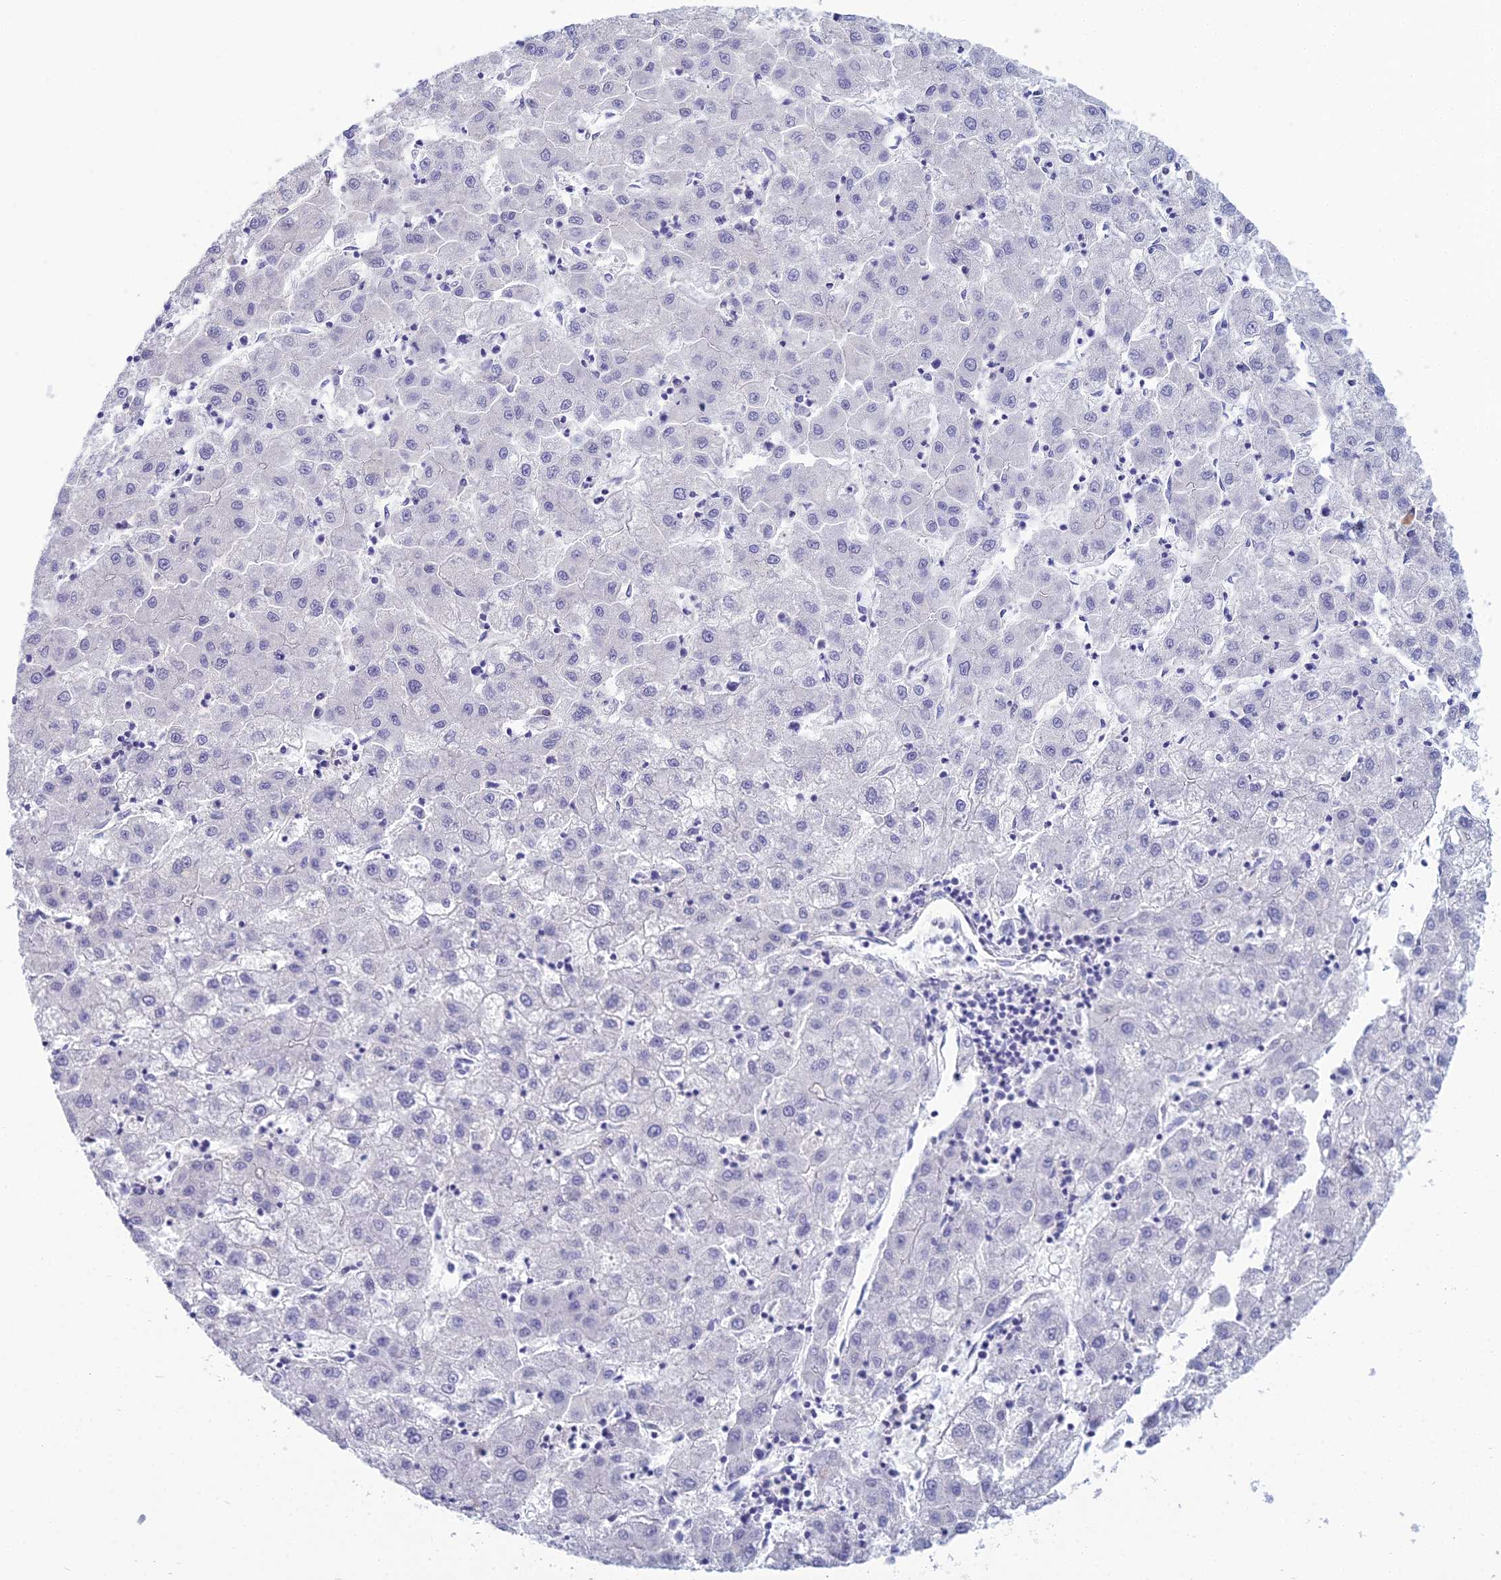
{"staining": {"intensity": "negative", "quantity": "none", "location": "none"}, "tissue": "liver cancer", "cell_type": "Tumor cells", "image_type": "cancer", "snomed": [{"axis": "morphology", "description": "Carcinoma, Hepatocellular, NOS"}, {"axis": "topography", "description": "Liver"}], "caption": "Protein analysis of liver hepatocellular carcinoma displays no significant expression in tumor cells.", "gene": "MUC13", "patient": {"sex": "male", "age": 72}}